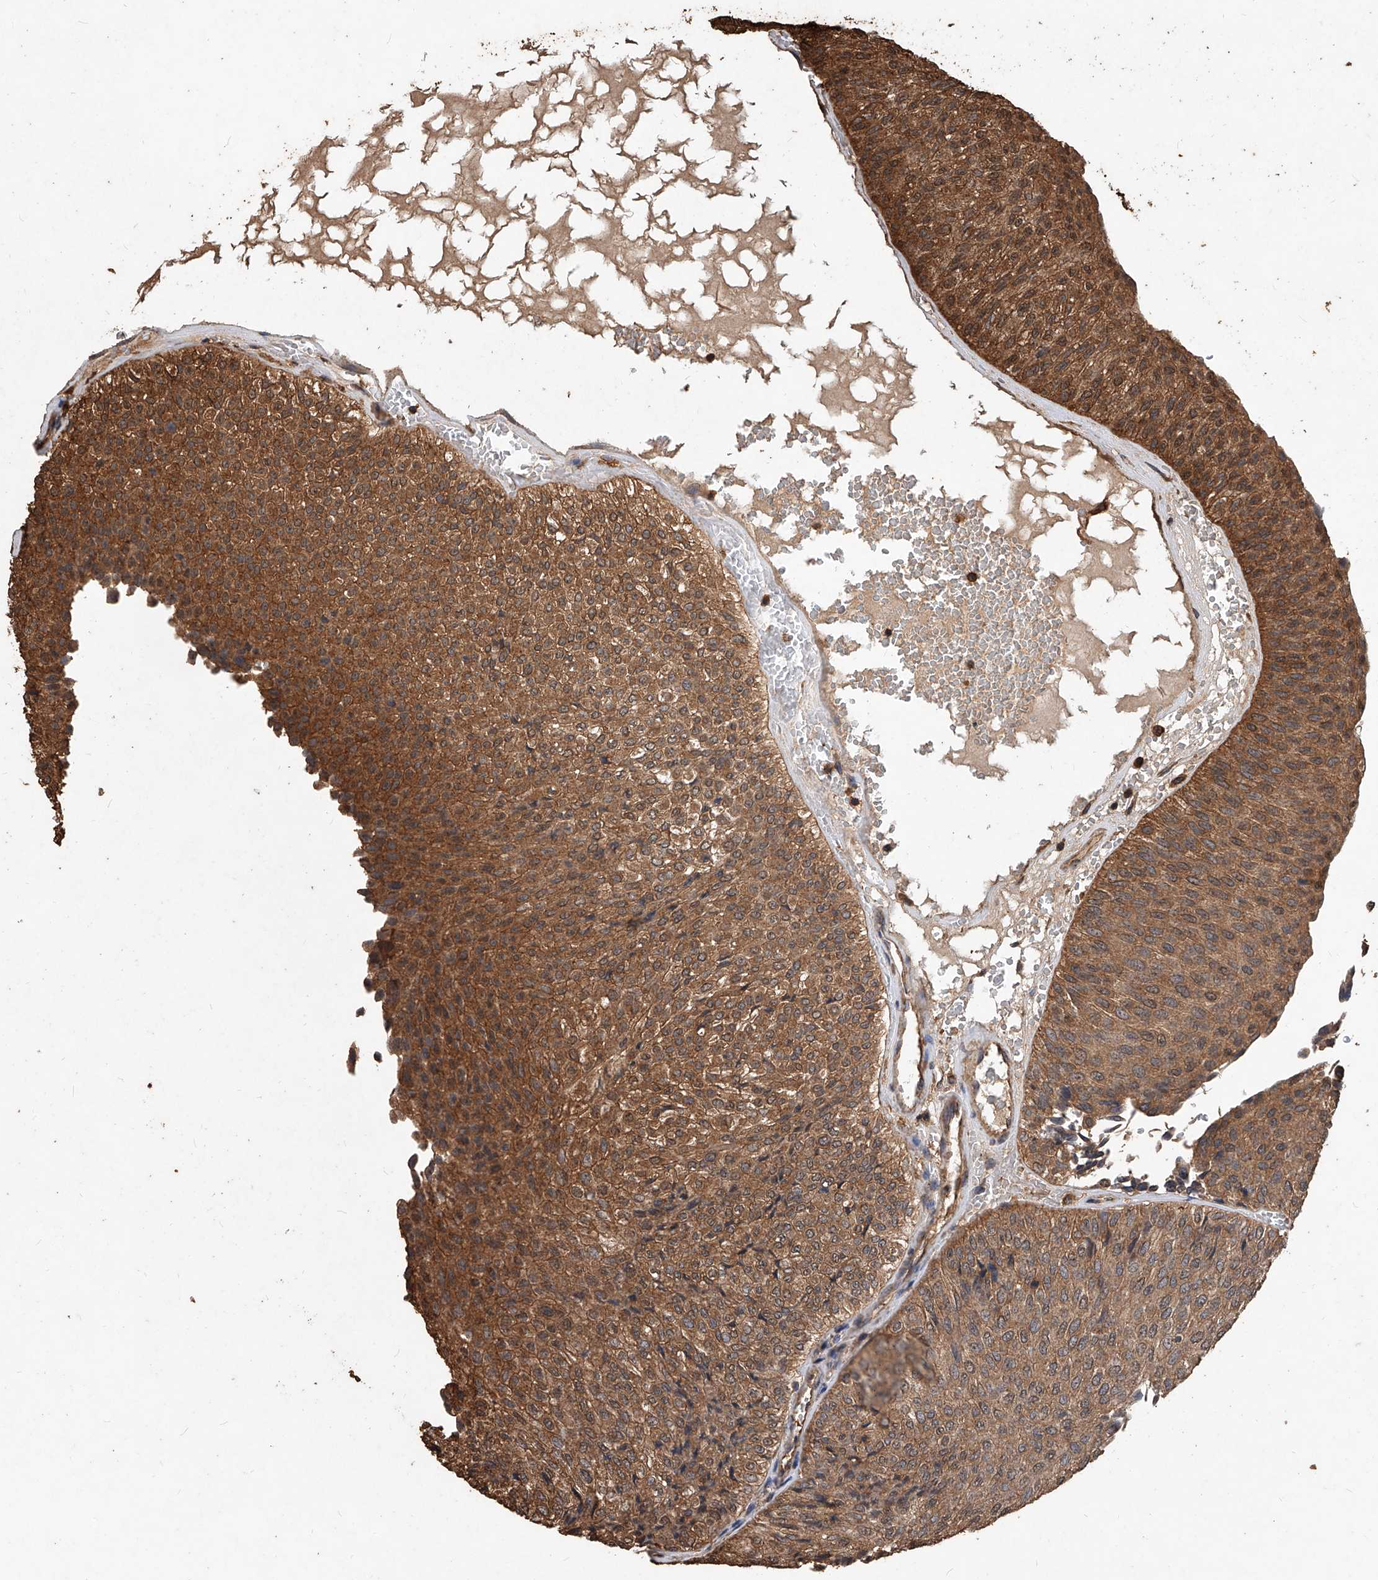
{"staining": {"intensity": "moderate", "quantity": ">75%", "location": "cytoplasmic/membranous"}, "tissue": "urothelial cancer", "cell_type": "Tumor cells", "image_type": "cancer", "snomed": [{"axis": "morphology", "description": "Urothelial carcinoma, Low grade"}, {"axis": "topography", "description": "Urinary bladder"}], "caption": "High-power microscopy captured an IHC image of urothelial carcinoma (low-grade), revealing moderate cytoplasmic/membranous staining in approximately >75% of tumor cells. (brown staining indicates protein expression, while blue staining denotes nuclei).", "gene": "UCP2", "patient": {"sex": "male", "age": 78}}